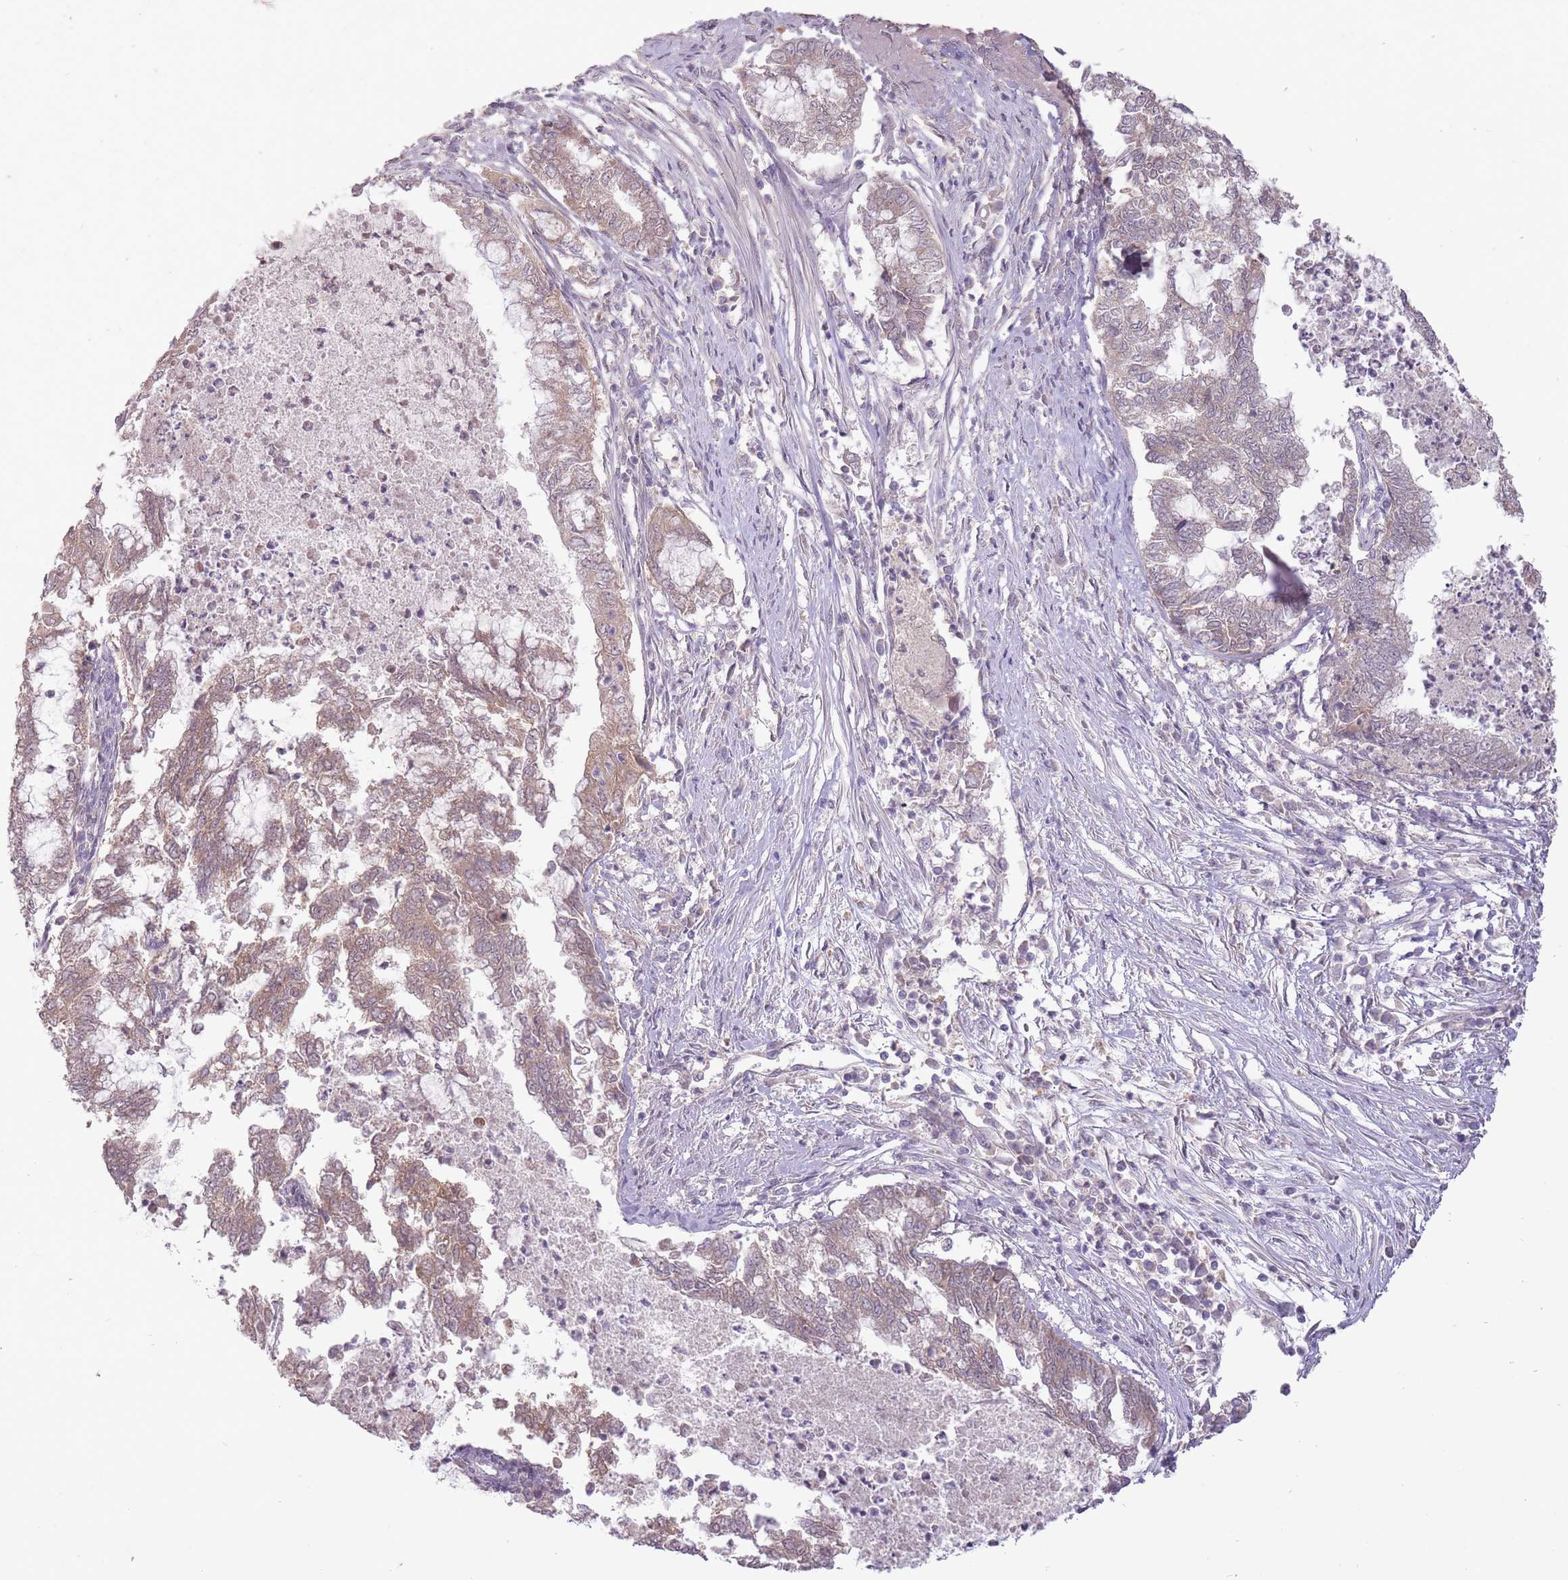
{"staining": {"intensity": "weak", "quantity": "25%-75%", "location": "cytoplasmic/membranous"}, "tissue": "endometrial cancer", "cell_type": "Tumor cells", "image_type": "cancer", "snomed": [{"axis": "morphology", "description": "Adenocarcinoma, NOS"}, {"axis": "topography", "description": "Endometrium"}], "caption": "Protein expression analysis of human endometrial adenocarcinoma reveals weak cytoplasmic/membranous expression in approximately 25%-75% of tumor cells.", "gene": "LRATD2", "patient": {"sex": "female", "age": 79}}